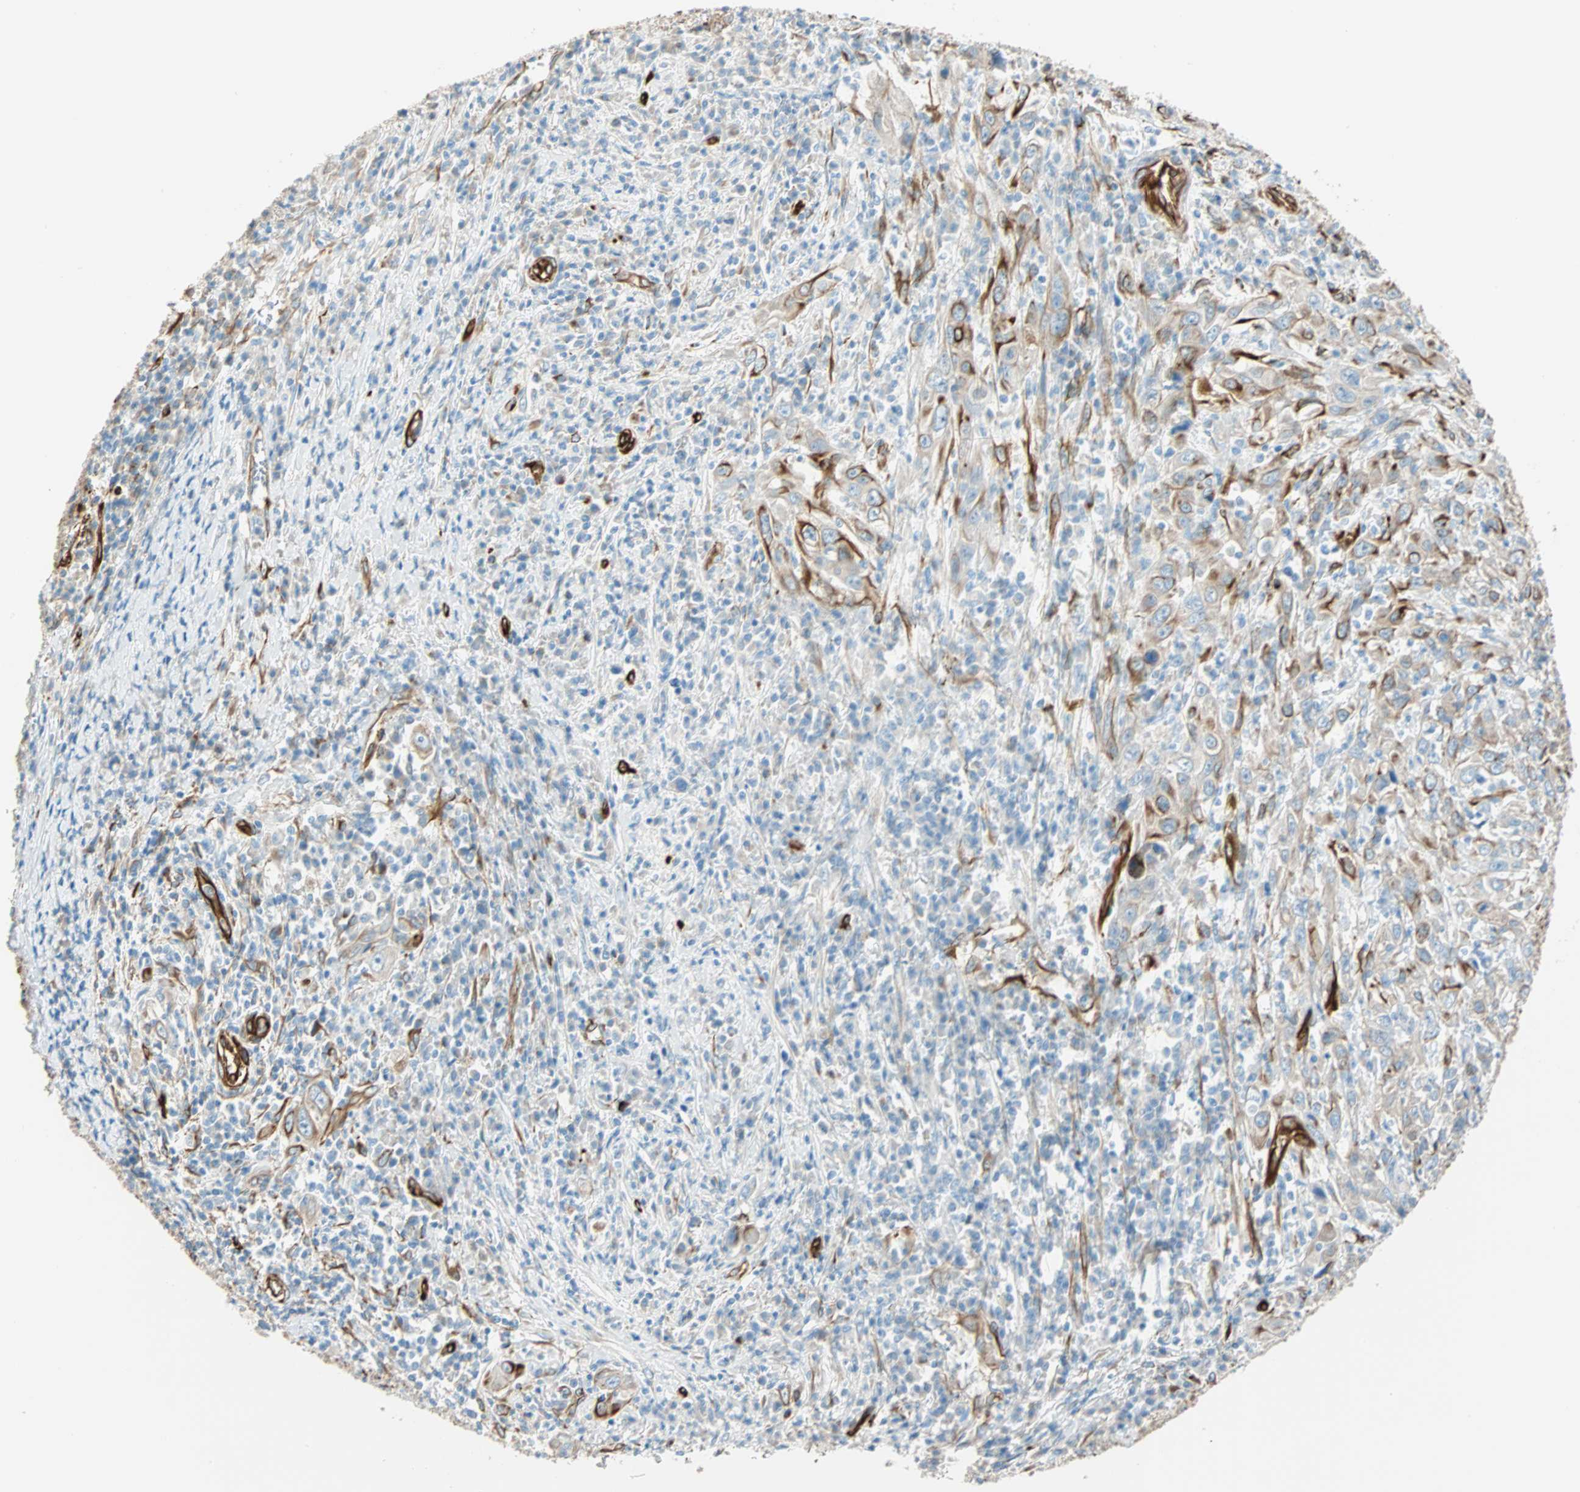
{"staining": {"intensity": "moderate", "quantity": "25%-75%", "location": "cytoplasmic/membranous"}, "tissue": "cervical cancer", "cell_type": "Tumor cells", "image_type": "cancer", "snomed": [{"axis": "morphology", "description": "Squamous cell carcinoma, NOS"}, {"axis": "topography", "description": "Cervix"}], "caption": "Cervical squamous cell carcinoma stained for a protein (brown) demonstrates moderate cytoplasmic/membranous positive positivity in about 25%-75% of tumor cells.", "gene": "NES", "patient": {"sex": "female", "age": 46}}